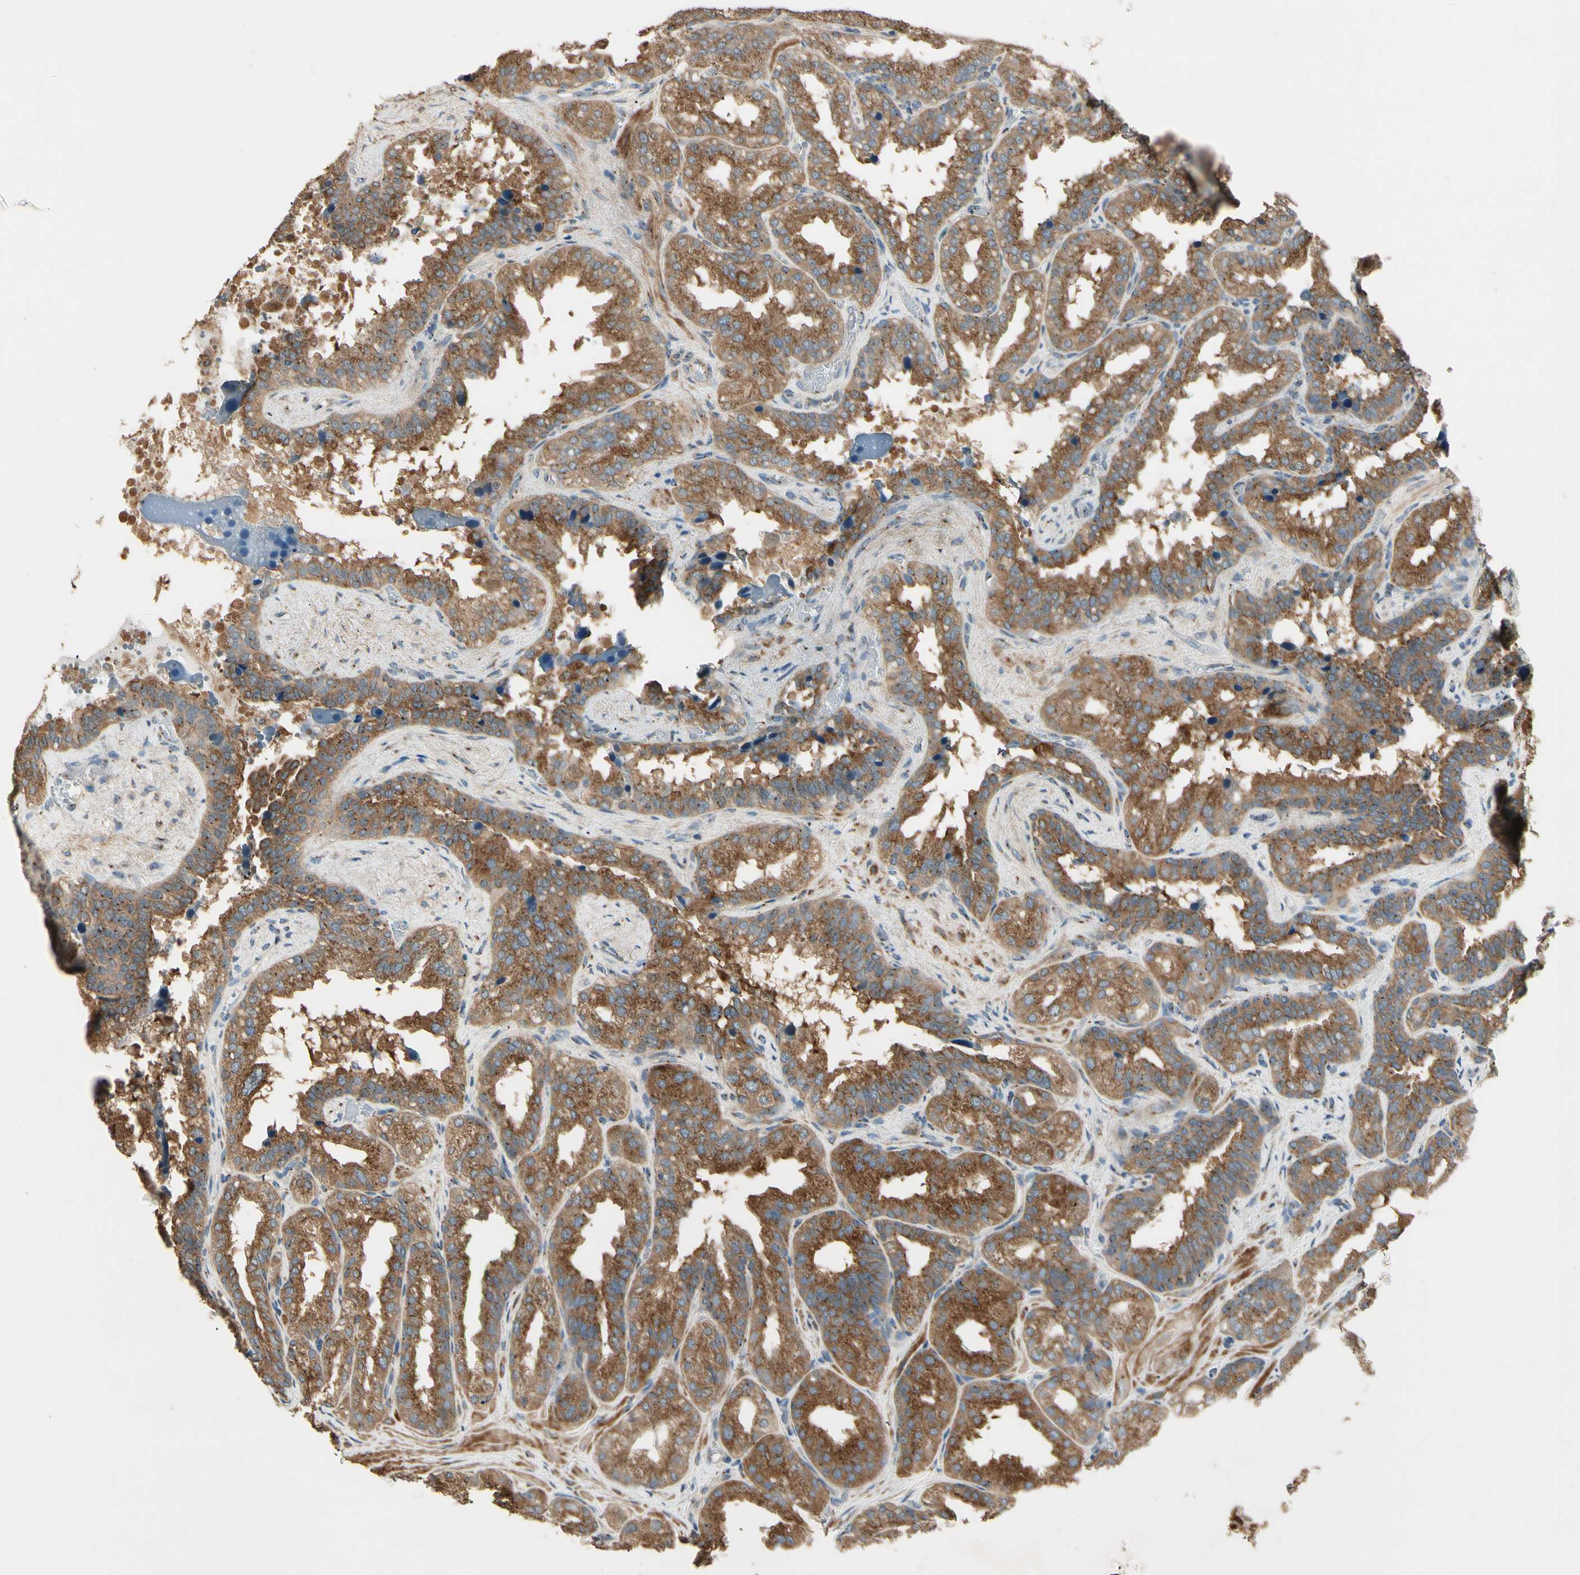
{"staining": {"intensity": "moderate", "quantity": ">75%", "location": "cytoplasmic/membranous"}, "tissue": "seminal vesicle", "cell_type": "Glandular cells", "image_type": "normal", "snomed": [{"axis": "morphology", "description": "Normal tissue, NOS"}, {"axis": "topography", "description": "Prostate"}, {"axis": "topography", "description": "Seminal veicle"}], "caption": "Seminal vesicle was stained to show a protein in brown. There is medium levels of moderate cytoplasmic/membranous expression in about >75% of glandular cells. Using DAB (3,3'-diaminobenzidine) (brown) and hematoxylin (blue) stains, captured at high magnification using brightfield microscopy.", "gene": "AKAP9", "patient": {"sex": "male", "age": 51}}